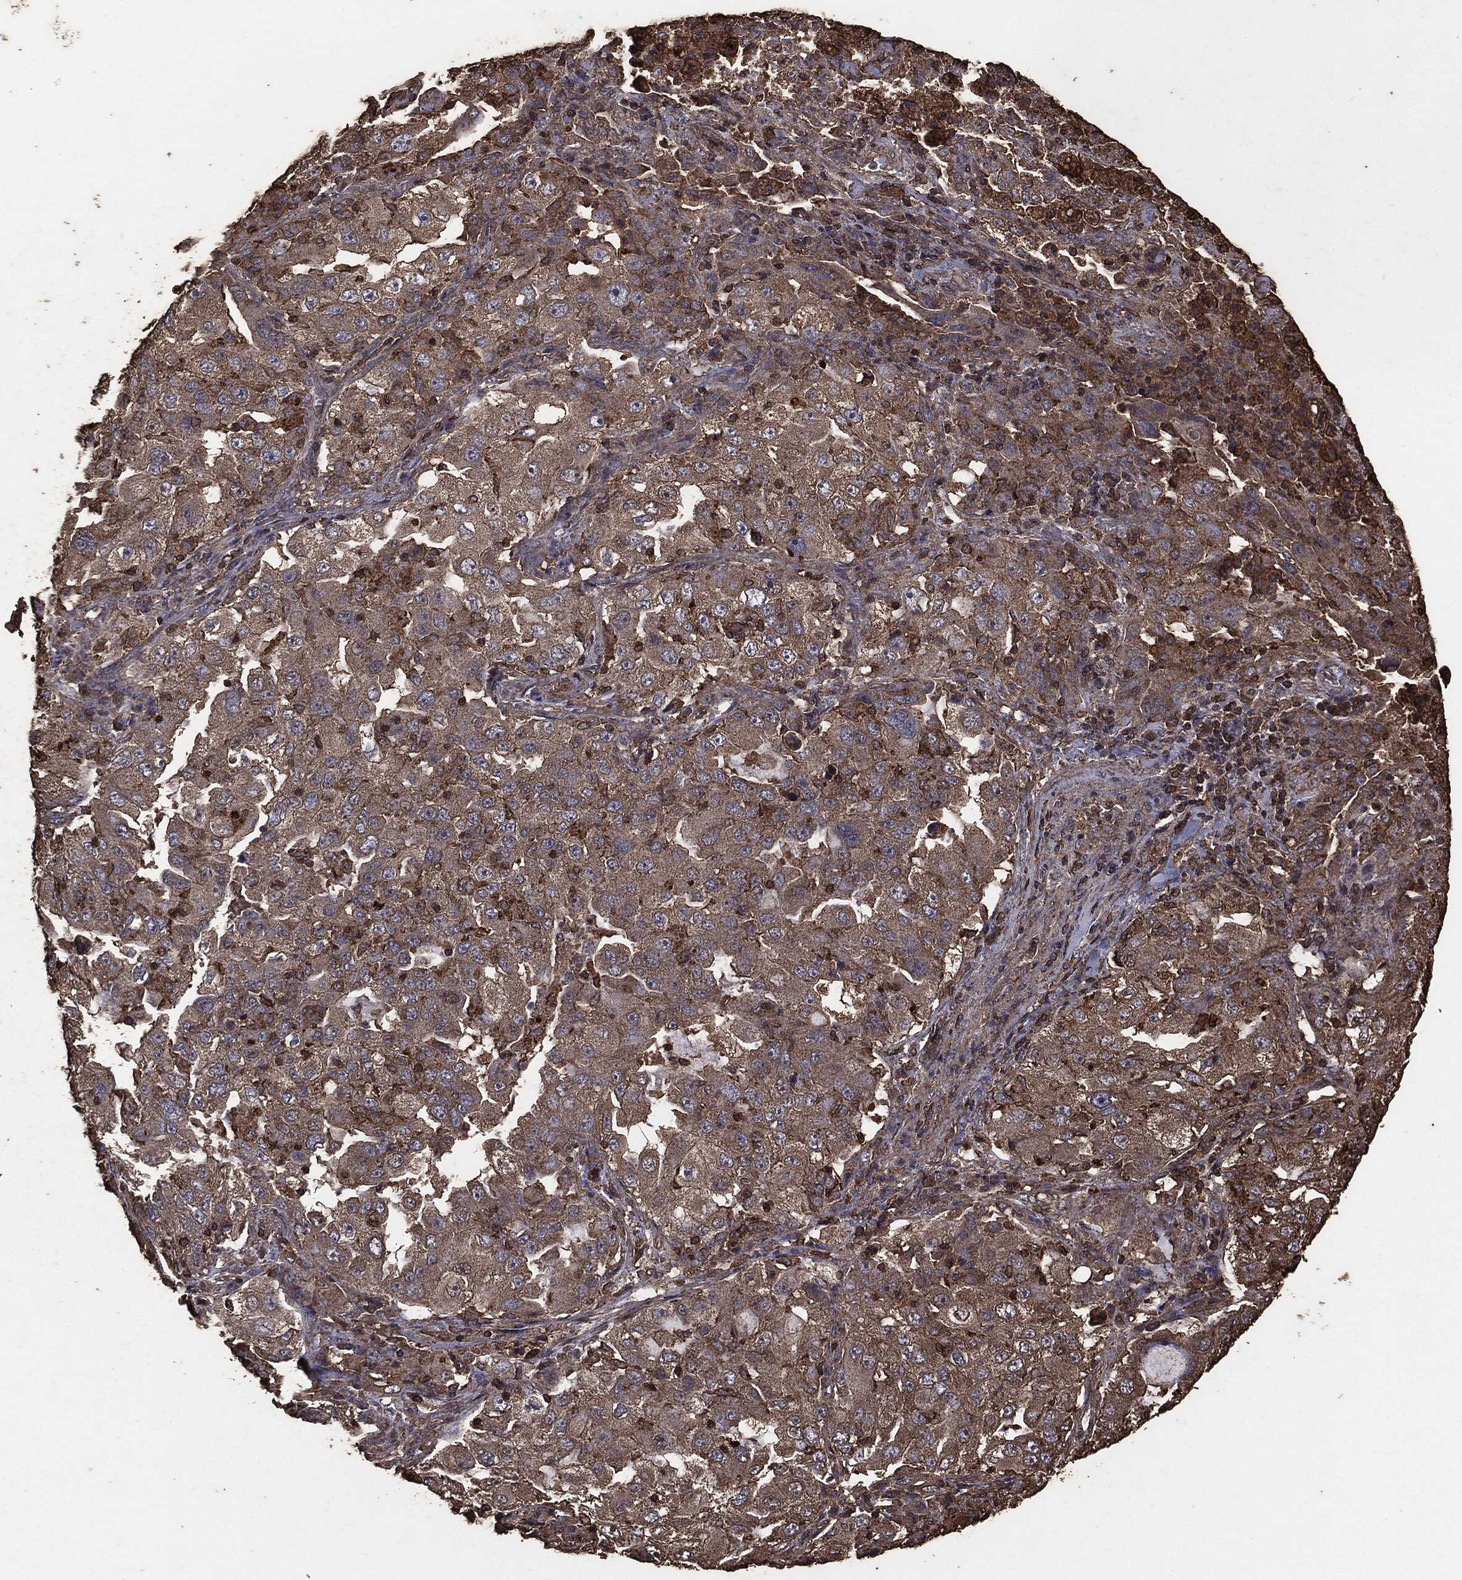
{"staining": {"intensity": "weak", "quantity": ">75%", "location": "cytoplasmic/membranous"}, "tissue": "lung cancer", "cell_type": "Tumor cells", "image_type": "cancer", "snomed": [{"axis": "morphology", "description": "Adenocarcinoma, NOS"}, {"axis": "topography", "description": "Lung"}], "caption": "Lung cancer (adenocarcinoma) stained for a protein displays weak cytoplasmic/membranous positivity in tumor cells. The protein is stained brown, and the nuclei are stained in blue (DAB IHC with brightfield microscopy, high magnification).", "gene": "MTOR", "patient": {"sex": "female", "age": 61}}